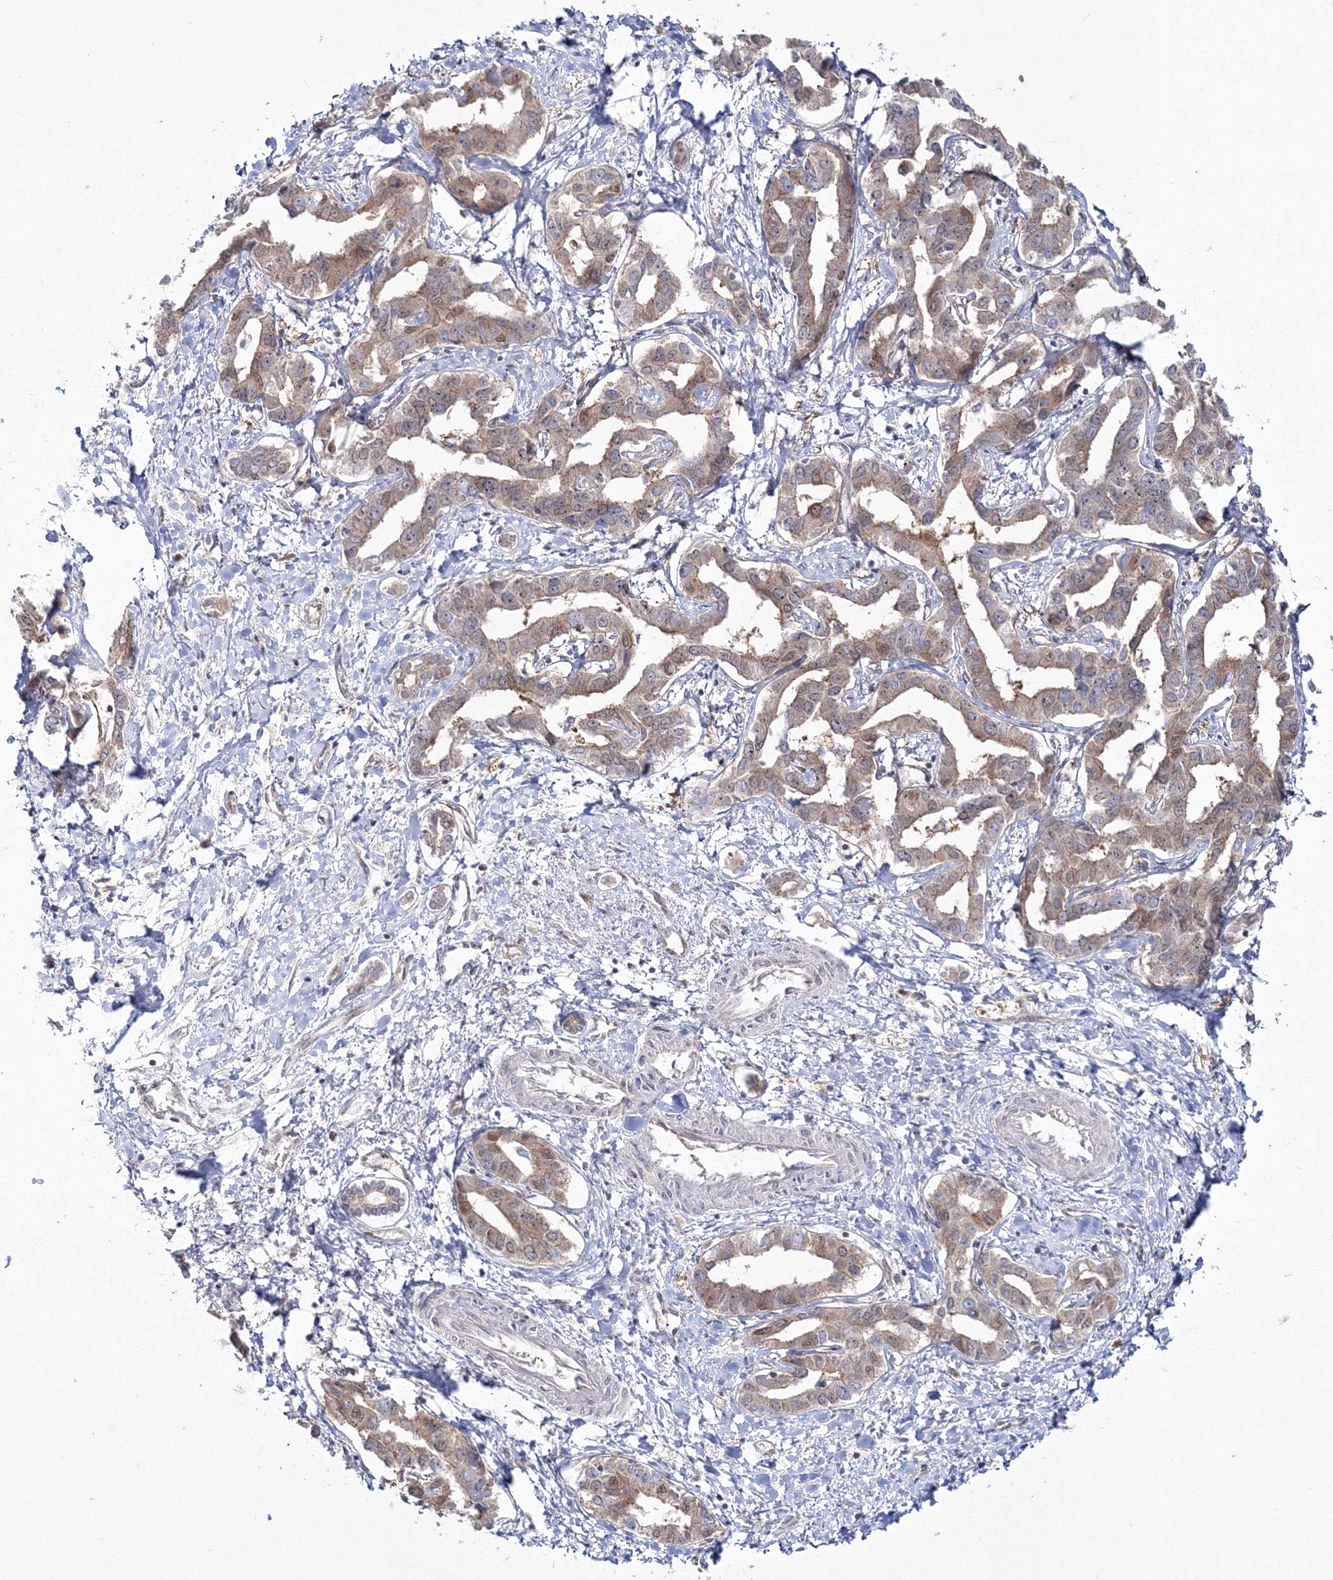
{"staining": {"intensity": "moderate", "quantity": ">75%", "location": "cytoplasmic/membranous,nuclear"}, "tissue": "liver cancer", "cell_type": "Tumor cells", "image_type": "cancer", "snomed": [{"axis": "morphology", "description": "Cholangiocarcinoma"}, {"axis": "topography", "description": "Liver"}], "caption": "The micrograph exhibits immunohistochemical staining of liver cancer. There is moderate cytoplasmic/membranous and nuclear positivity is seen in approximately >75% of tumor cells.", "gene": "ZFAND6", "patient": {"sex": "male", "age": 59}}